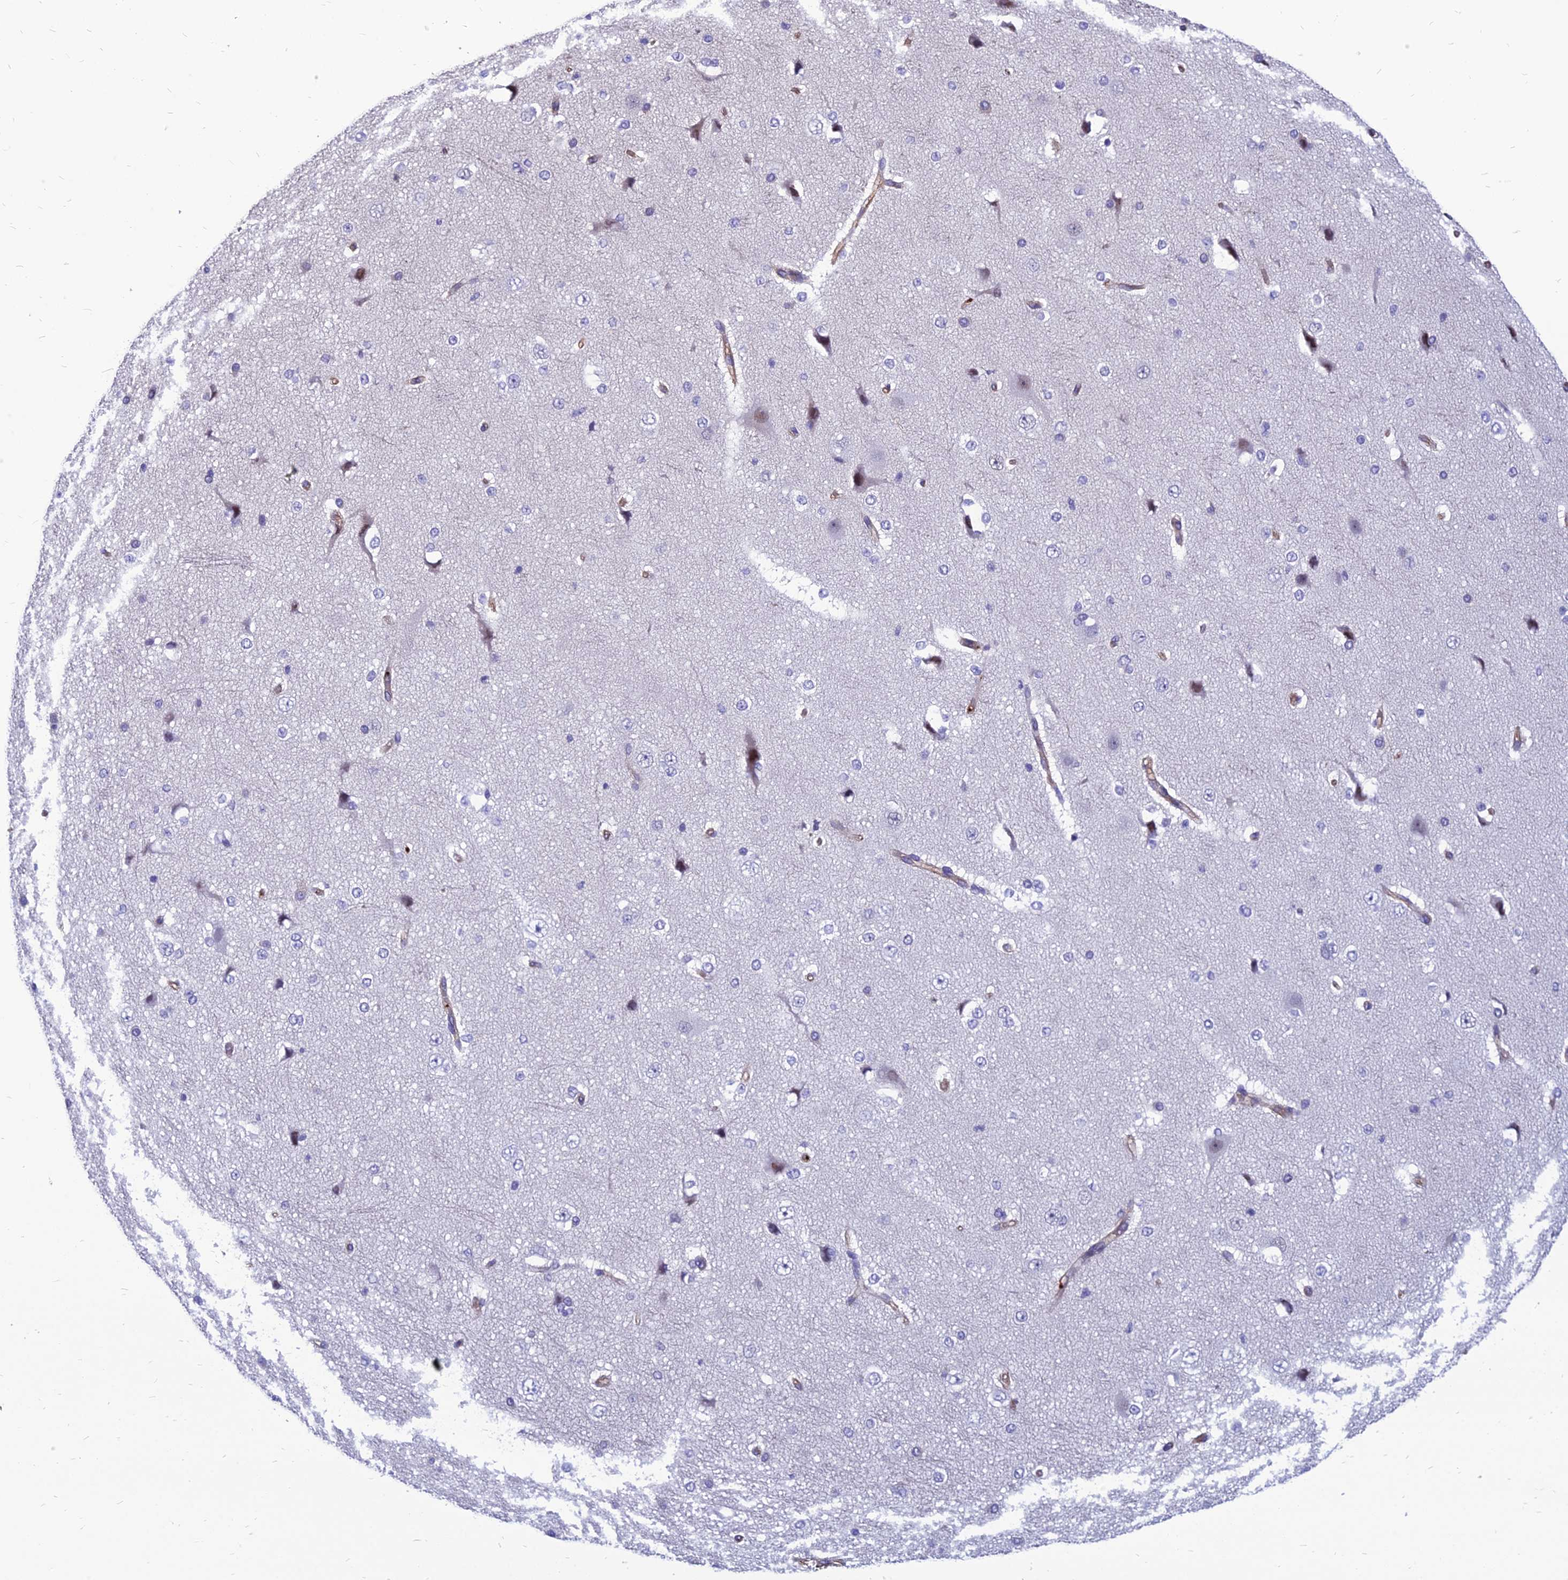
{"staining": {"intensity": "weak", "quantity": "25%-75%", "location": "cytoplasmic/membranous"}, "tissue": "cerebral cortex", "cell_type": "Endothelial cells", "image_type": "normal", "snomed": [{"axis": "morphology", "description": "Normal tissue, NOS"}, {"axis": "morphology", "description": "Developmental malformation"}, {"axis": "topography", "description": "Cerebral cortex"}], "caption": "This photomicrograph reveals unremarkable cerebral cortex stained with immunohistochemistry to label a protein in brown. The cytoplasmic/membranous of endothelial cells show weak positivity for the protein. Nuclei are counter-stained blue.", "gene": "PSMD11", "patient": {"sex": "female", "age": 30}}